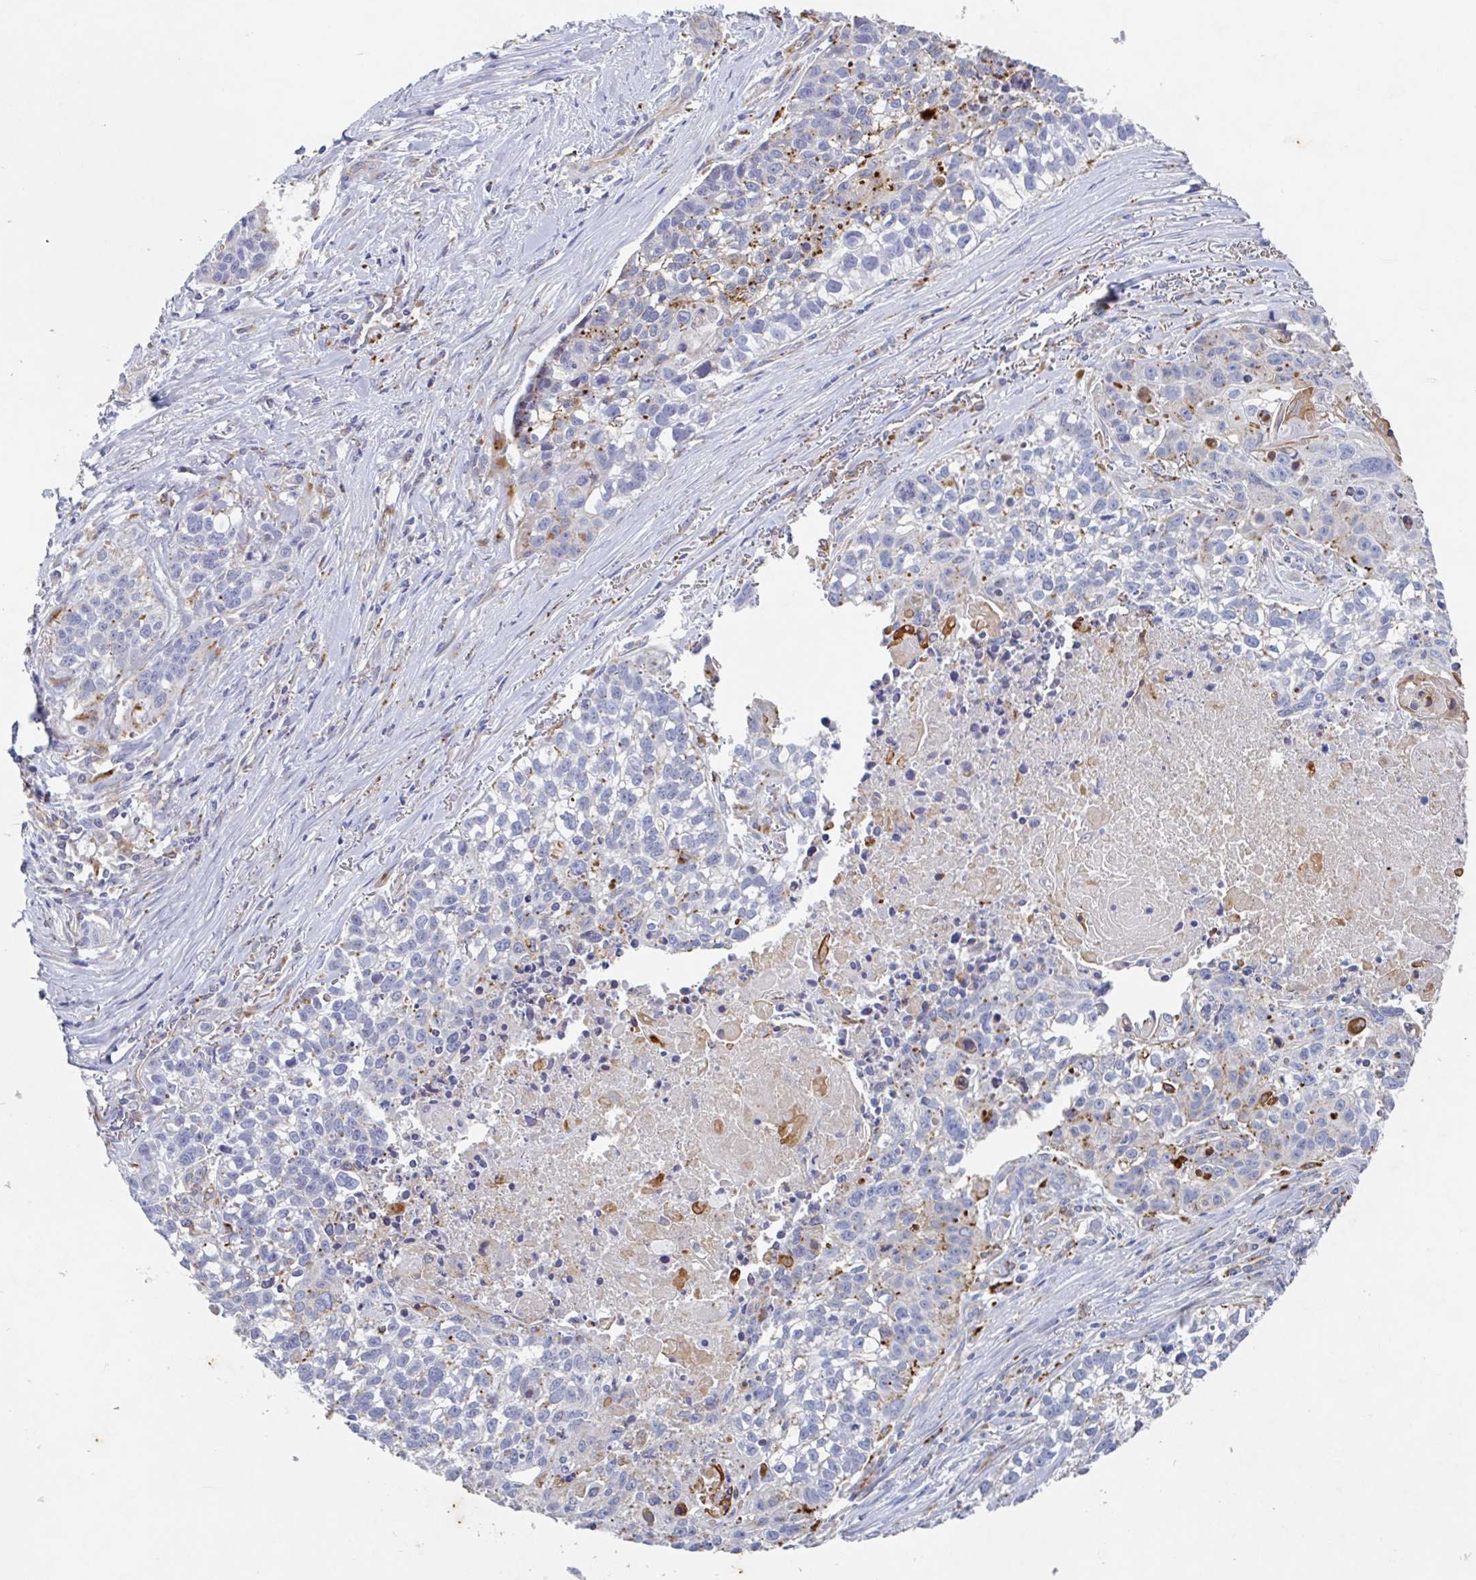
{"staining": {"intensity": "moderate", "quantity": "<25%", "location": "cytoplasmic/membranous"}, "tissue": "lung cancer", "cell_type": "Tumor cells", "image_type": "cancer", "snomed": [{"axis": "morphology", "description": "Squamous cell carcinoma, NOS"}, {"axis": "topography", "description": "Lung"}], "caption": "DAB immunohistochemical staining of lung cancer (squamous cell carcinoma) displays moderate cytoplasmic/membranous protein expression in about <25% of tumor cells.", "gene": "MANBA", "patient": {"sex": "male", "age": 74}}